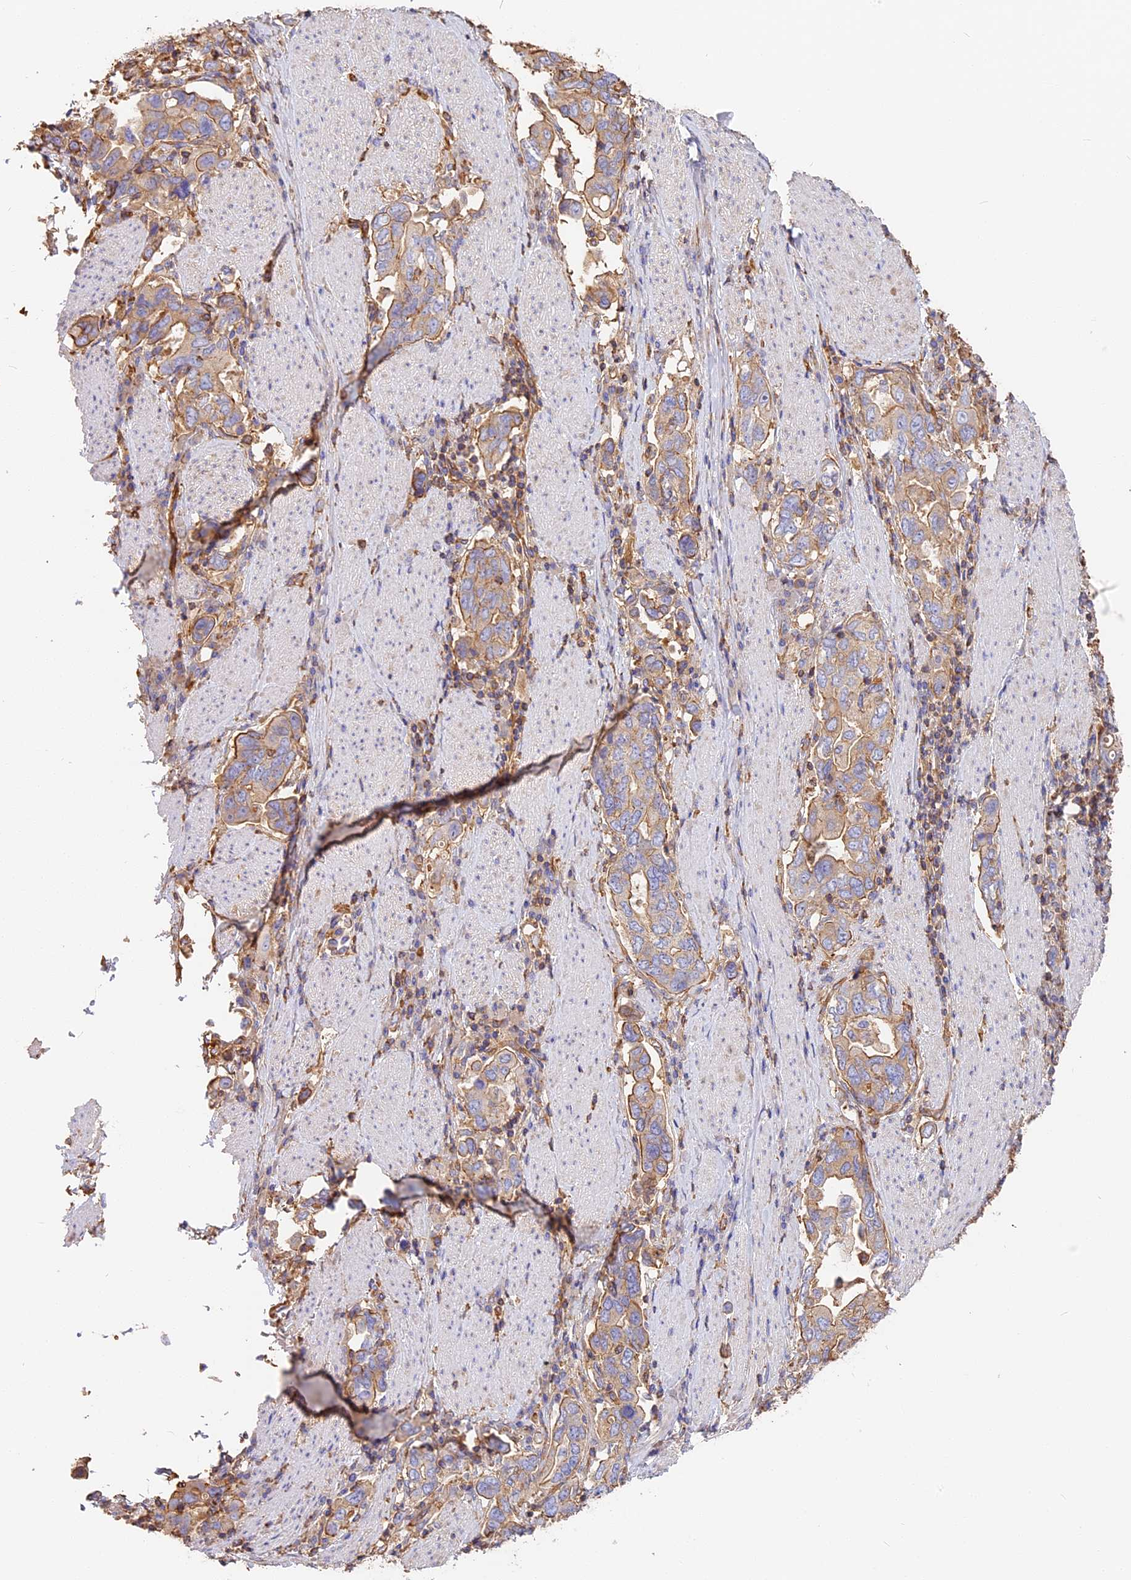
{"staining": {"intensity": "moderate", "quantity": ">75%", "location": "cytoplasmic/membranous"}, "tissue": "stomach cancer", "cell_type": "Tumor cells", "image_type": "cancer", "snomed": [{"axis": "morphology", "description": "Adenocarcinoma, NOS"}, {"axis": "topography", "description": "Stomach, upper"}, {"axis": "topography", "description": "Stomach"}], "caption": "High-magnification brightfield microscopy of stomach cancer (adenocarcinoma) stained with DAB (3,3'-diaminobenzidine) (brown) and counterstained with hematoxylin (blue). tumor cells exhibit moderate cytoplasmic/membranous positivity is seen in about>75% of cells.", "gene": "VPS18", "patient": {"sex": "male", "age": 62}}